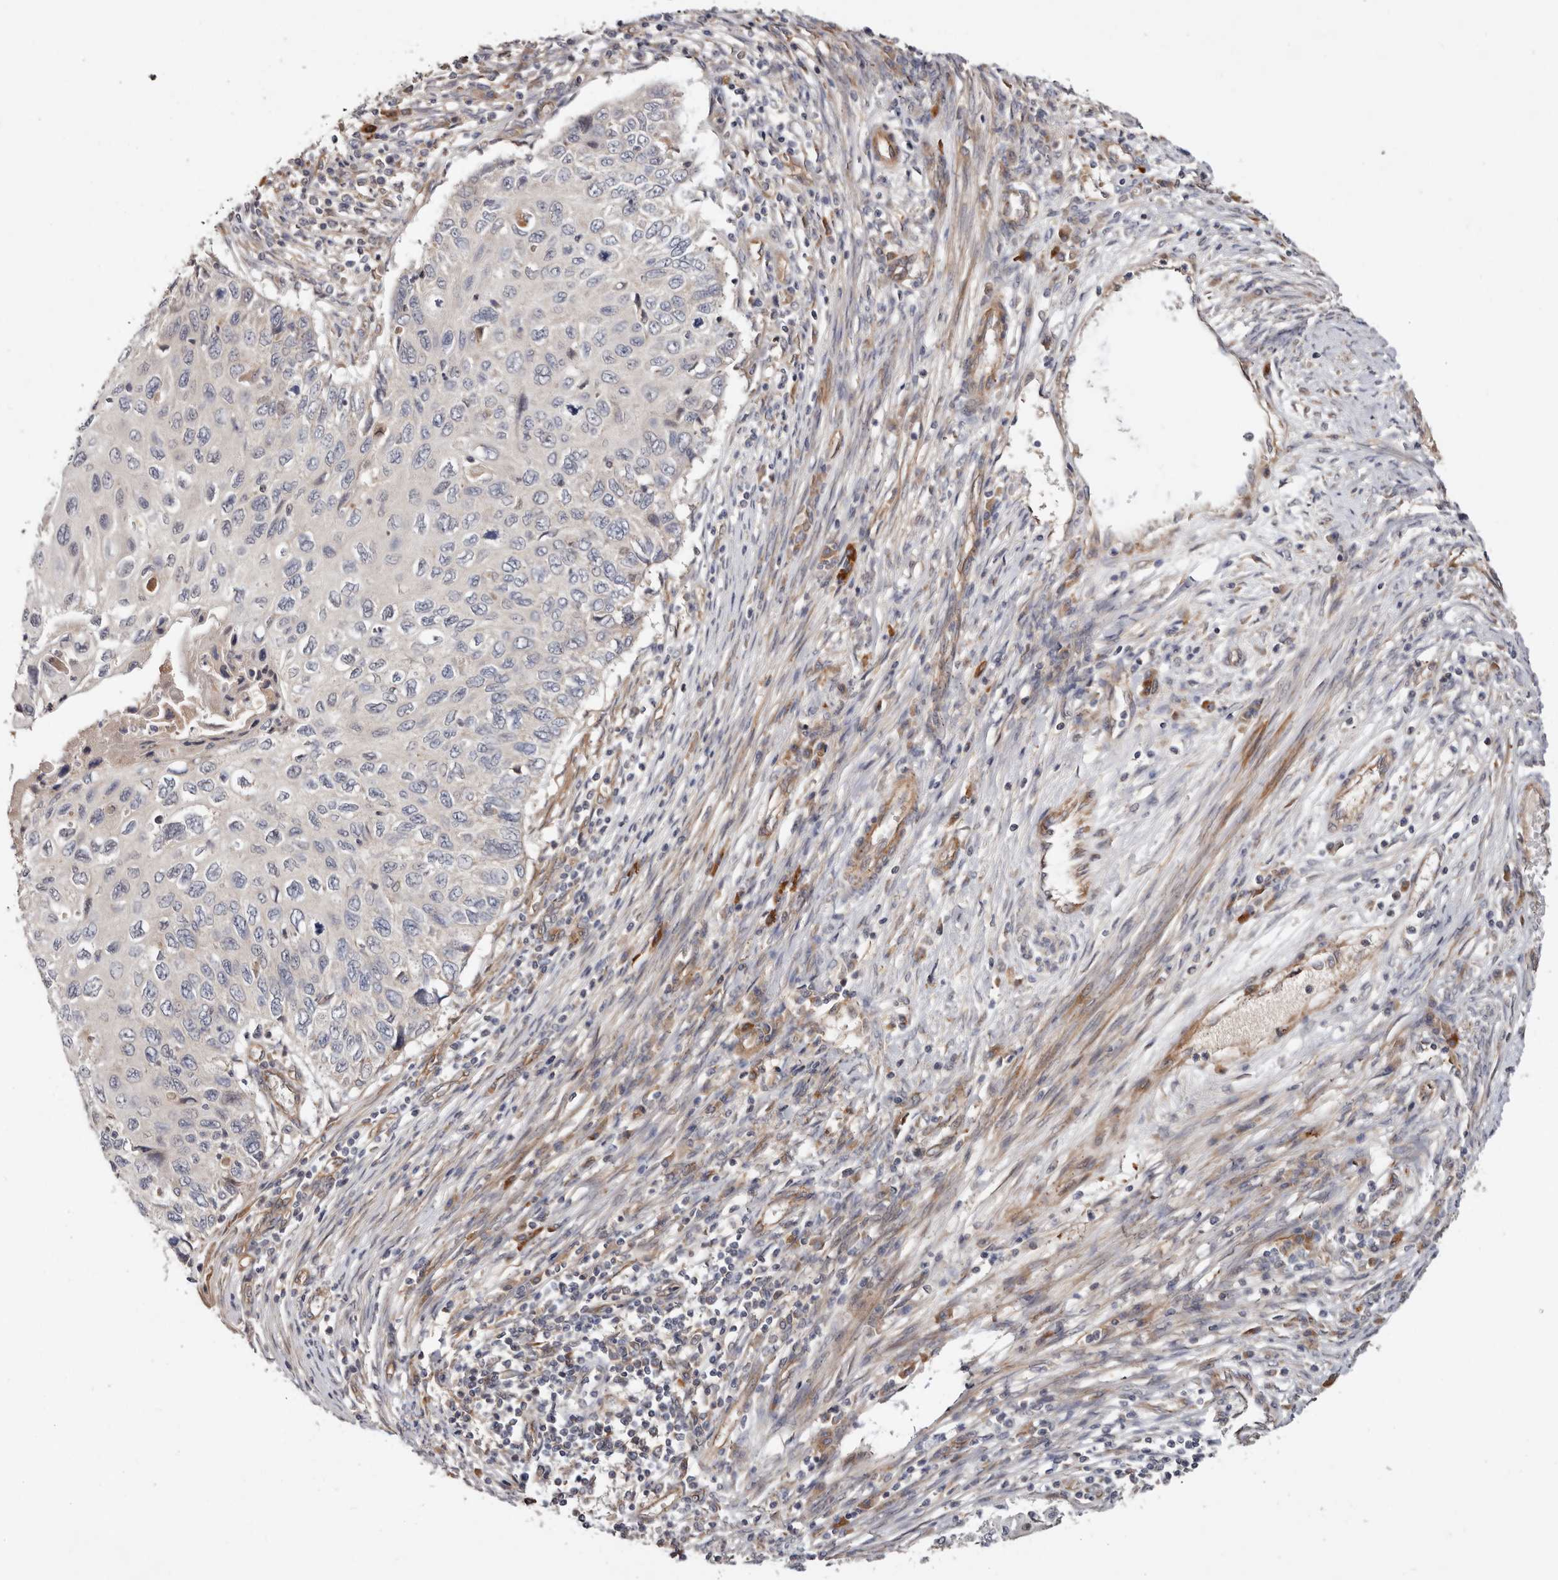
{"staining": {"intensity": "negative", "quantity": "none", "location": "none"}, "tissue": "cervical cancer", "cell_type": "Tumor cells", "image_type": "cancer", "snomed": [{"axis": "morphology", "description": "Squamous cell carcinoma, NOS"}, {"axis": "topography", "description": "Cervix"}], "caption": "There is no significant staining in tumor cells of cervical cancer. The staining is performed using DAB (3,3'-diaminobenzidine) brown chromogen with nuclei counter-stained in using hematoxylin.", "gene": "MACF1", "patient": {"sex": "female", "age": 70}}